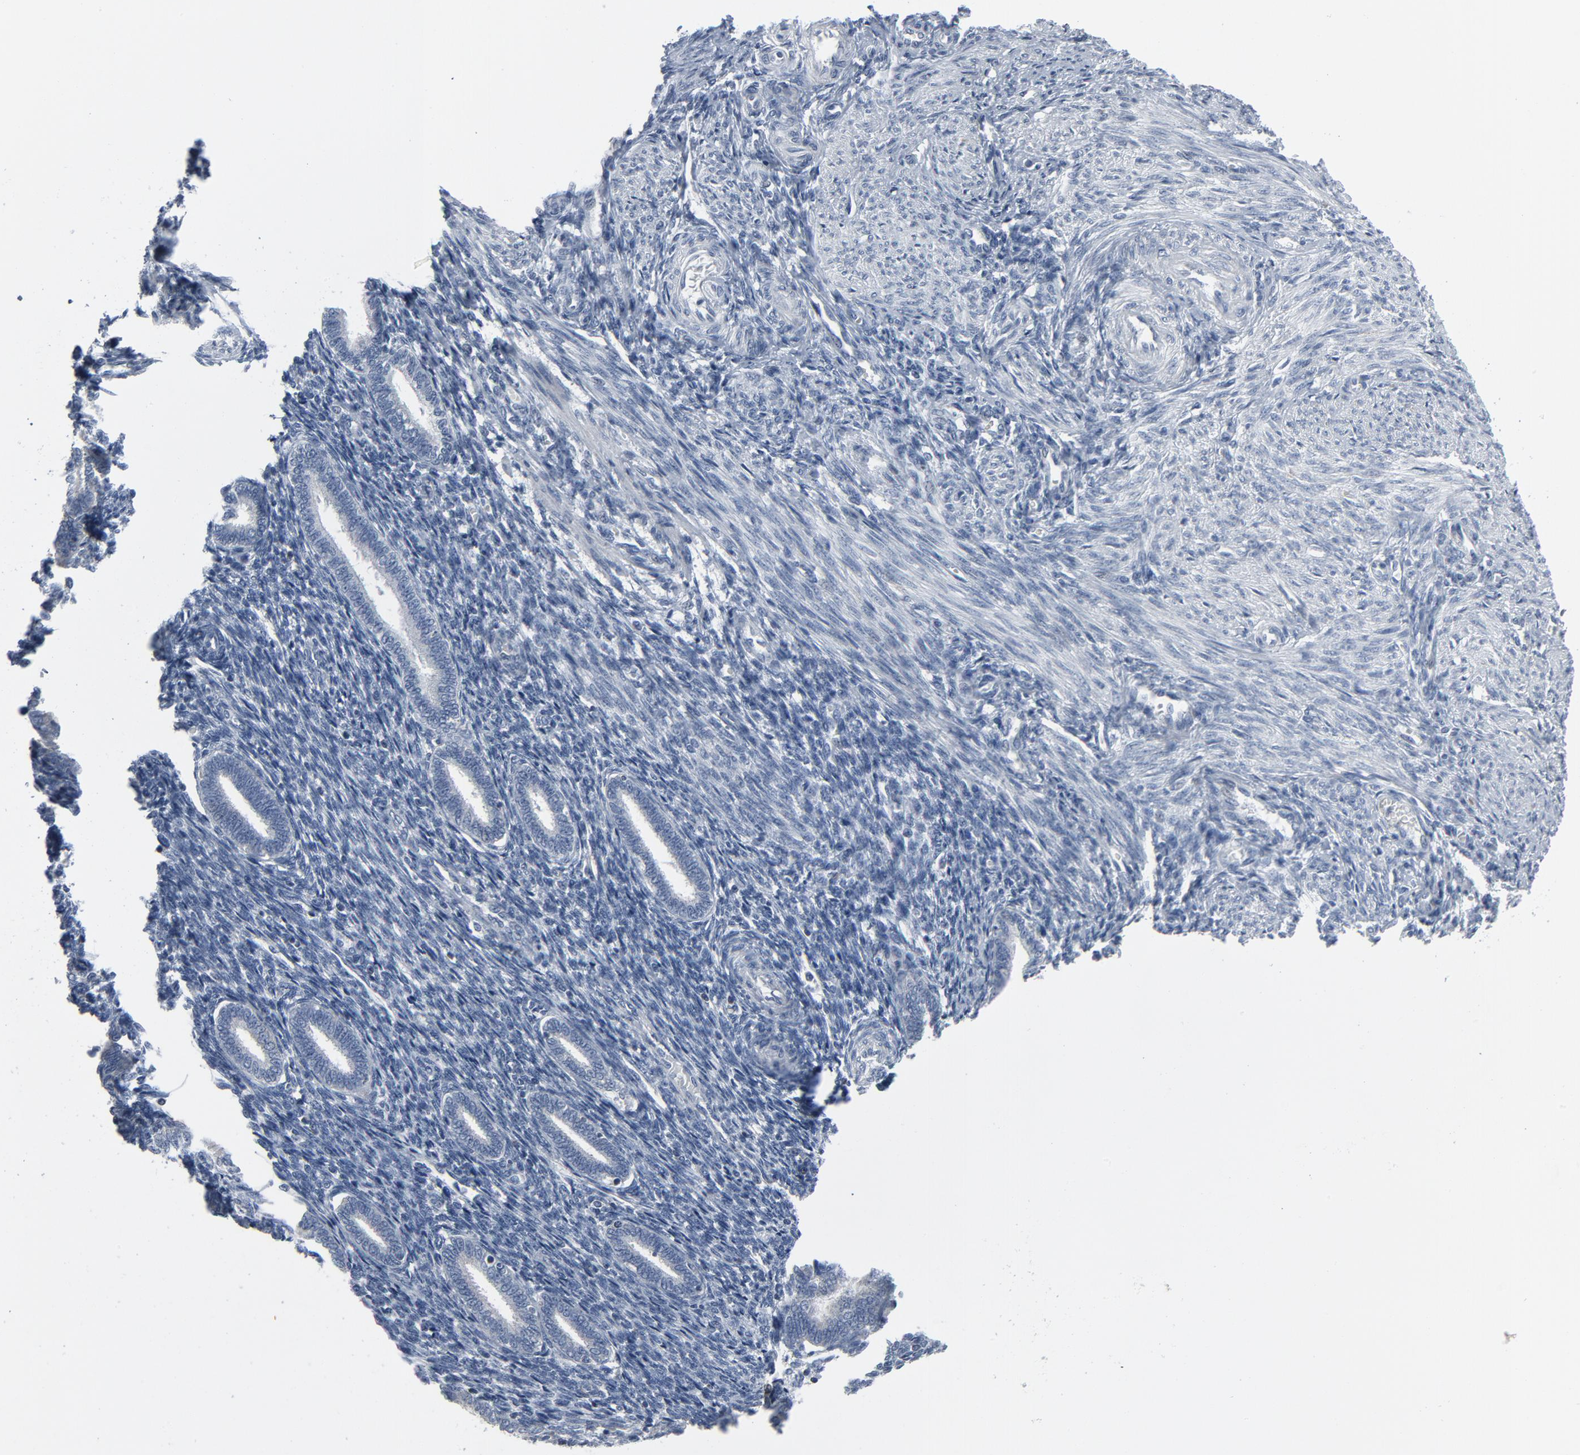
{"staining": {"intensity": "negative", "quantity": "none", "location": "none"}, "tissue": "endometrium", "cell_type": "Cells in endometrial stroma", "image_type": "normal", "snomed": [{"axis": "morphology", "description": "Normal tissue, NOS"}, {"axis": "topography", "description": "Endometrium"}], "caption": "Cells in endometrial stroma show no significant protein expression in unremarkable endometrium.", "gene": "GPX2", "patient": {"sex": "female", "age": 27}}